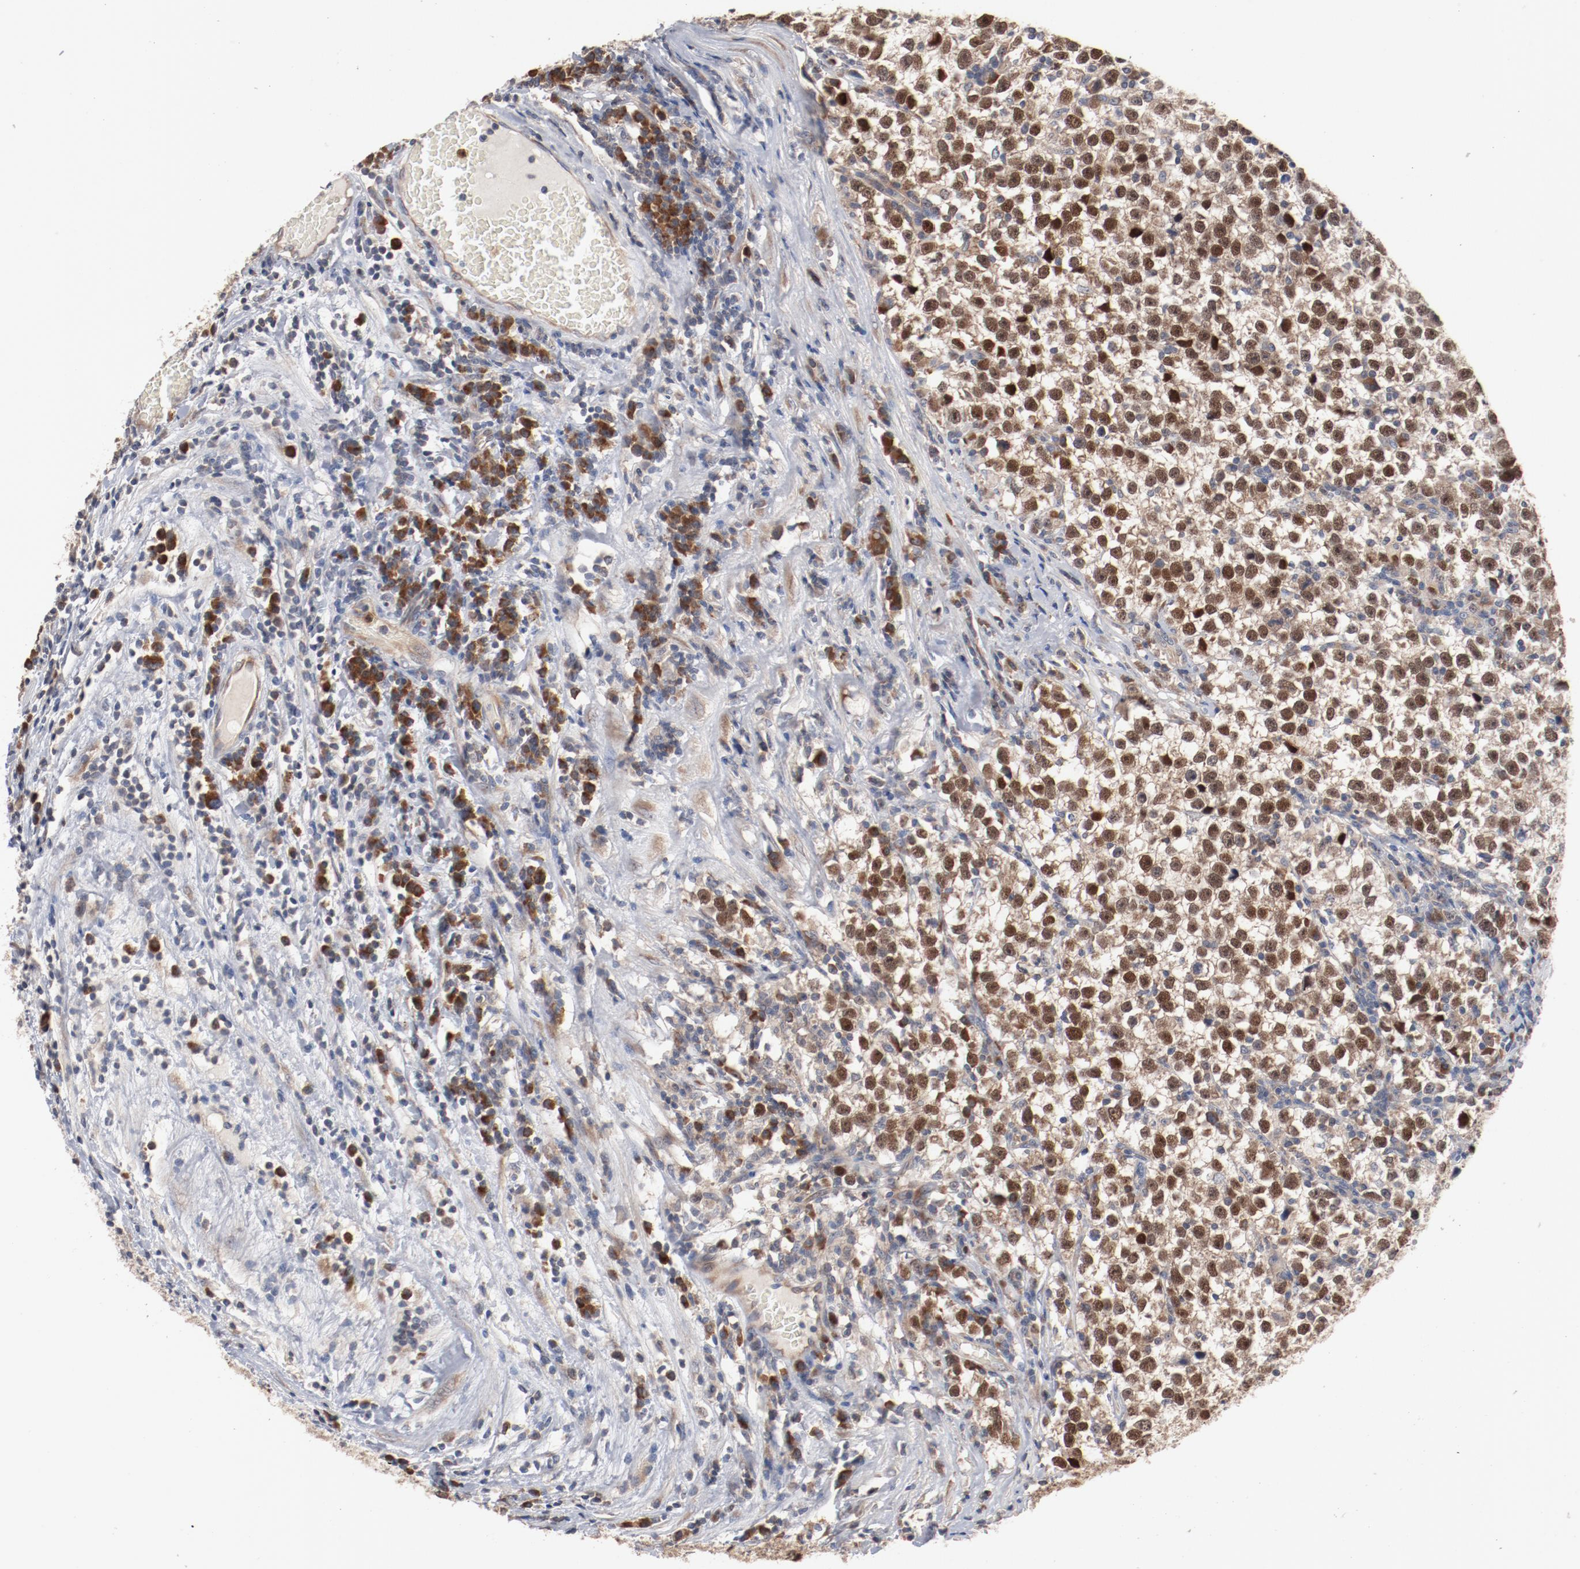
{"staining": {"intensity": "strong", "quantity": ">75%", "location": "cytoplasmic/membranous,nuclear"}, "tissue": "testis cancer", "cell_type": "Tumor cells", "image_type": "cancer", "snomed": [{"axis": "morphology", "description": "Seminoma, NOS"}, {"axis": "topography", "description": "Testis"}], "caption": "Human testis cancer stained with a protein marker displays strong staining in tumor cells.", "gene": "RNASE11", "patient": {"sex": "male", "age": 43}}